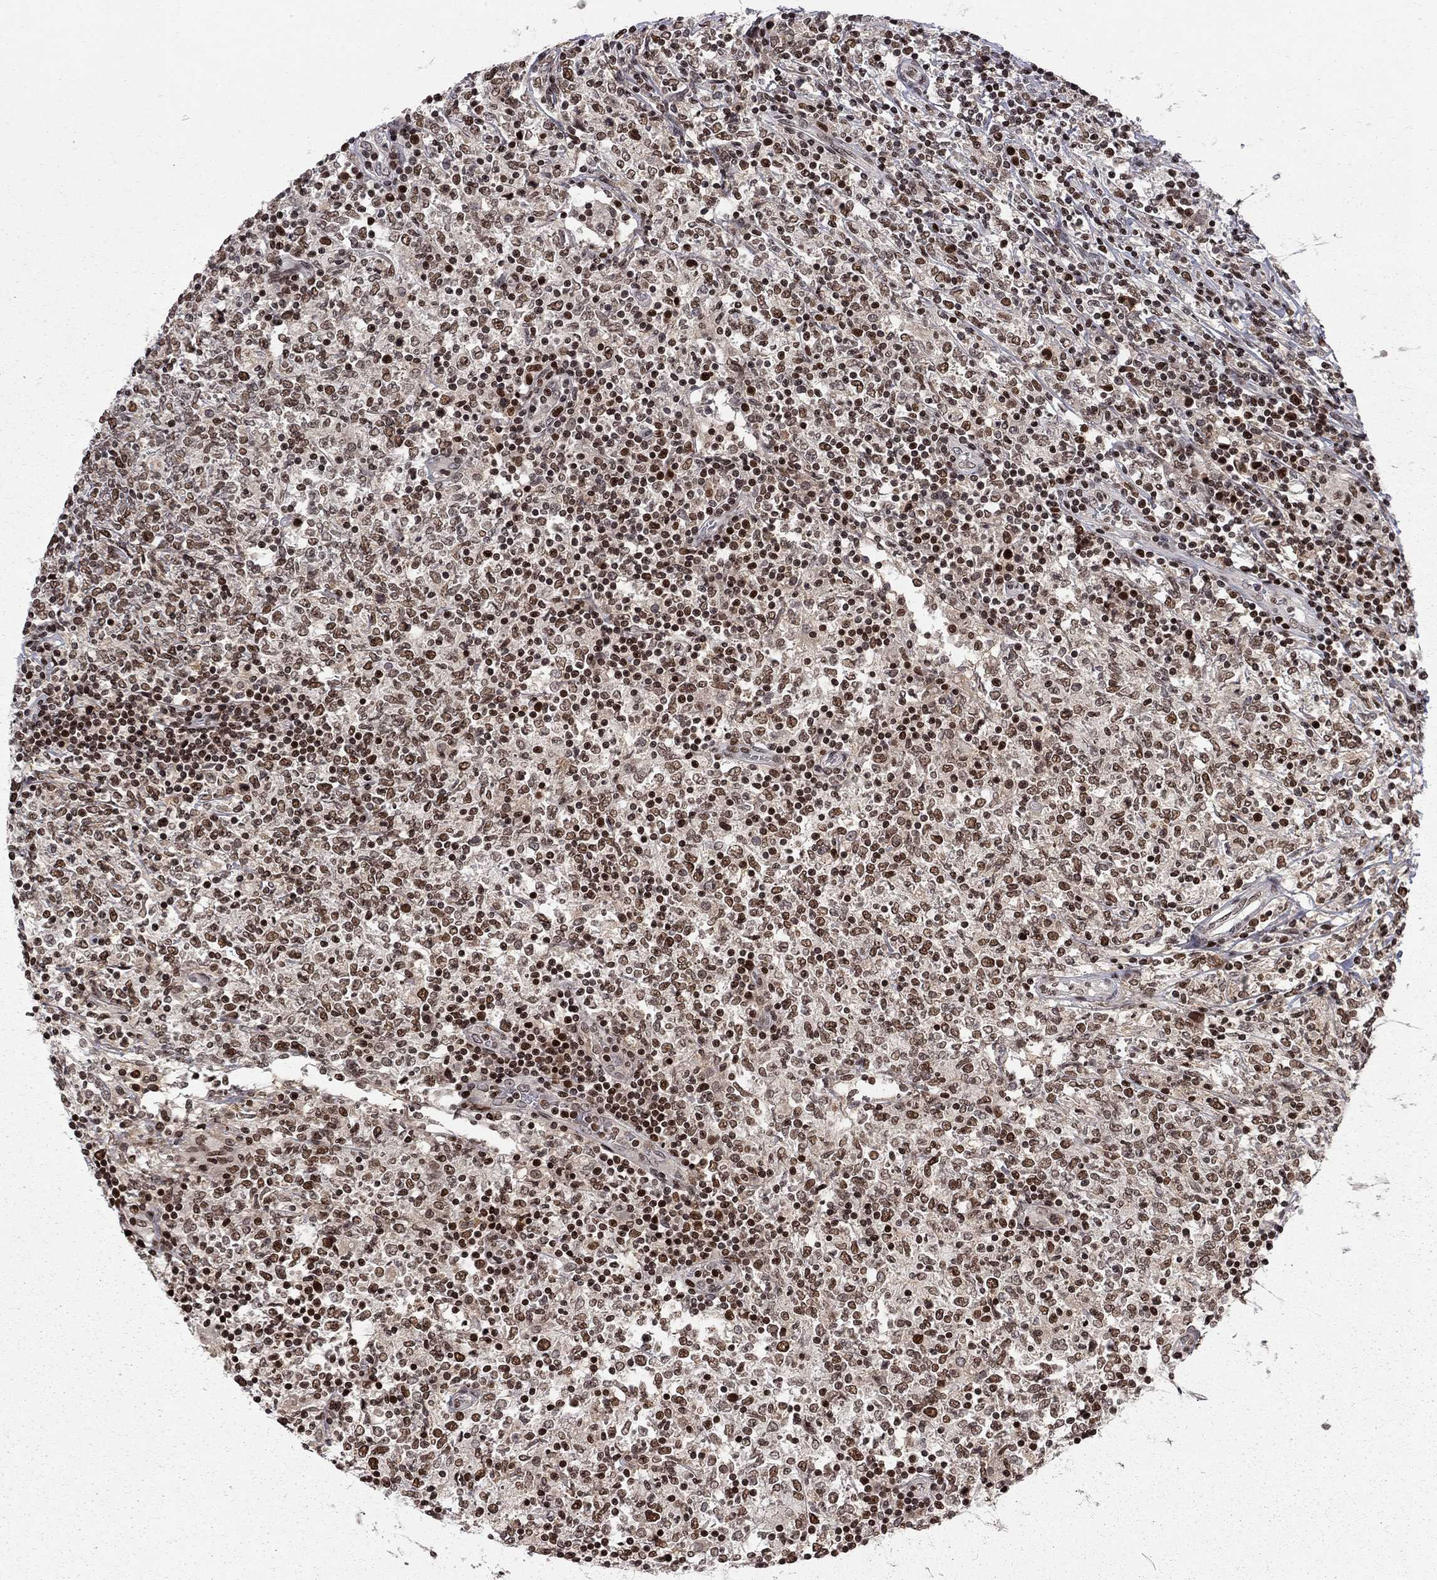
{"staining": {"intensity": "strong", "quantity": ">75%", "location": "nuclear"}, "tissue": "lymphoma", "cell_type": "Tumor cells", "image_type": "cancer", "snomed": [{"axis": "morphology", "description": "Malignant lymphoma, non-Hodgkin's type, High grade"}, {"axis": "topography", "description": "Lymph node"}], "caption": "A micrograph of lymphoma stained for a protein exhibits strong nuclear brown staining in tumor cells. The staining was performed using DAB (3,3'-diaminobenzidine), with brown indicating positive protein expression. Nuclei are stained blue with hematoxylin.", "gene": "RNASEH2C", "patient": {"sex": "female", "age": 84}}